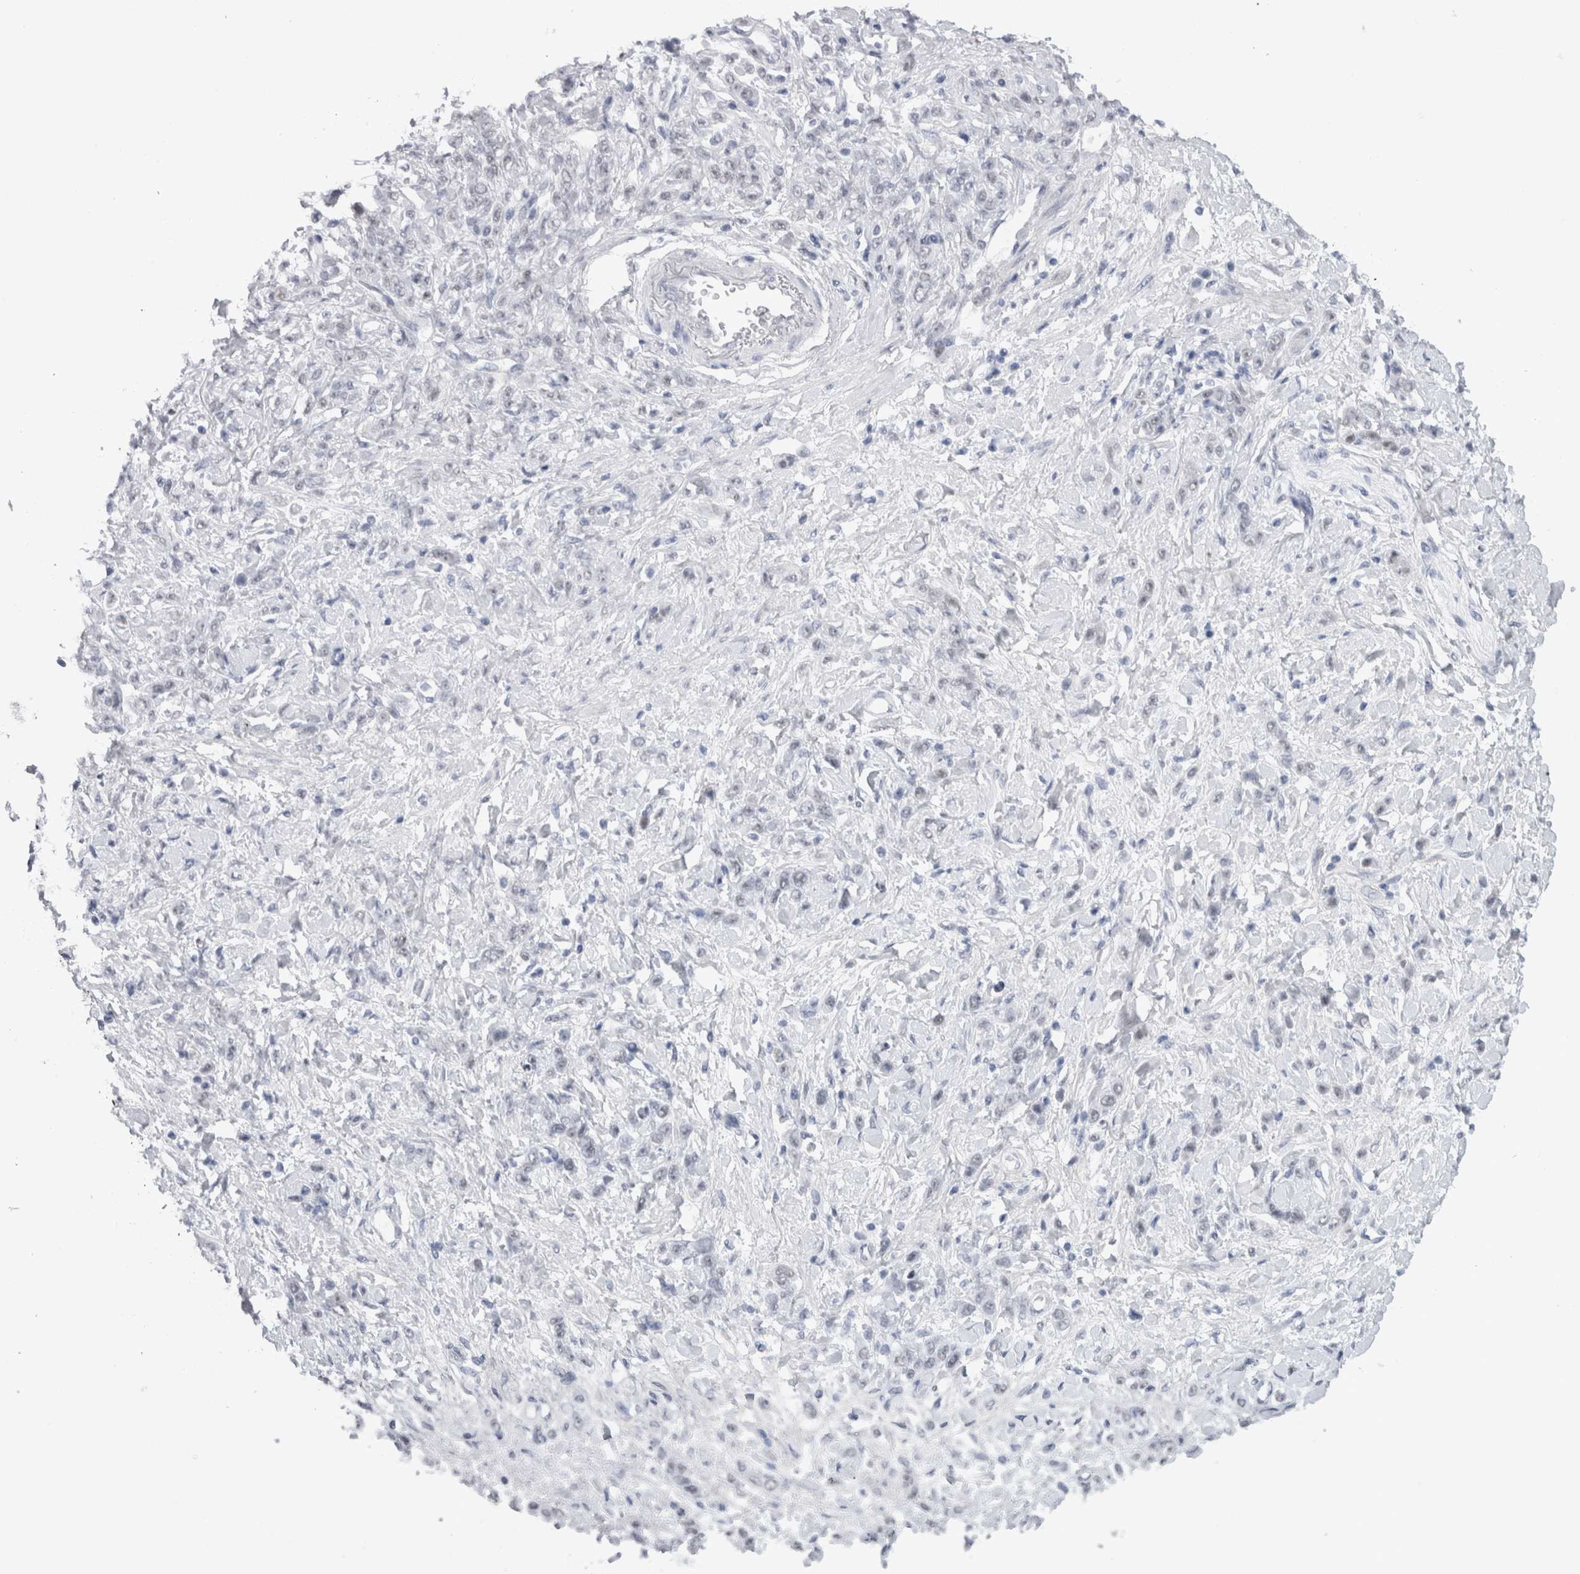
{"staining": {"intensity": "negative", "quantity": "none", "location": "none"}, "tissue": "stomach cancer", "cell_type": "Tumor cells", "image_type": "cancer", "snomed": [{"axis": "morphology", "description": "Normal tissue, NOS"}, {"axis": "morphology", "description": "Adenocarcinoma, NOS"}, {"axis": "topography", "description": "Stomach"}], "caption": "DAB (3,3'-diaminobenzidine) immunohistochemical staining of human stomach adenocarcinoma reveals no significant staining in tumor cells.", "gene": "API5", "patient": {"sex": "male", "age": 82}}